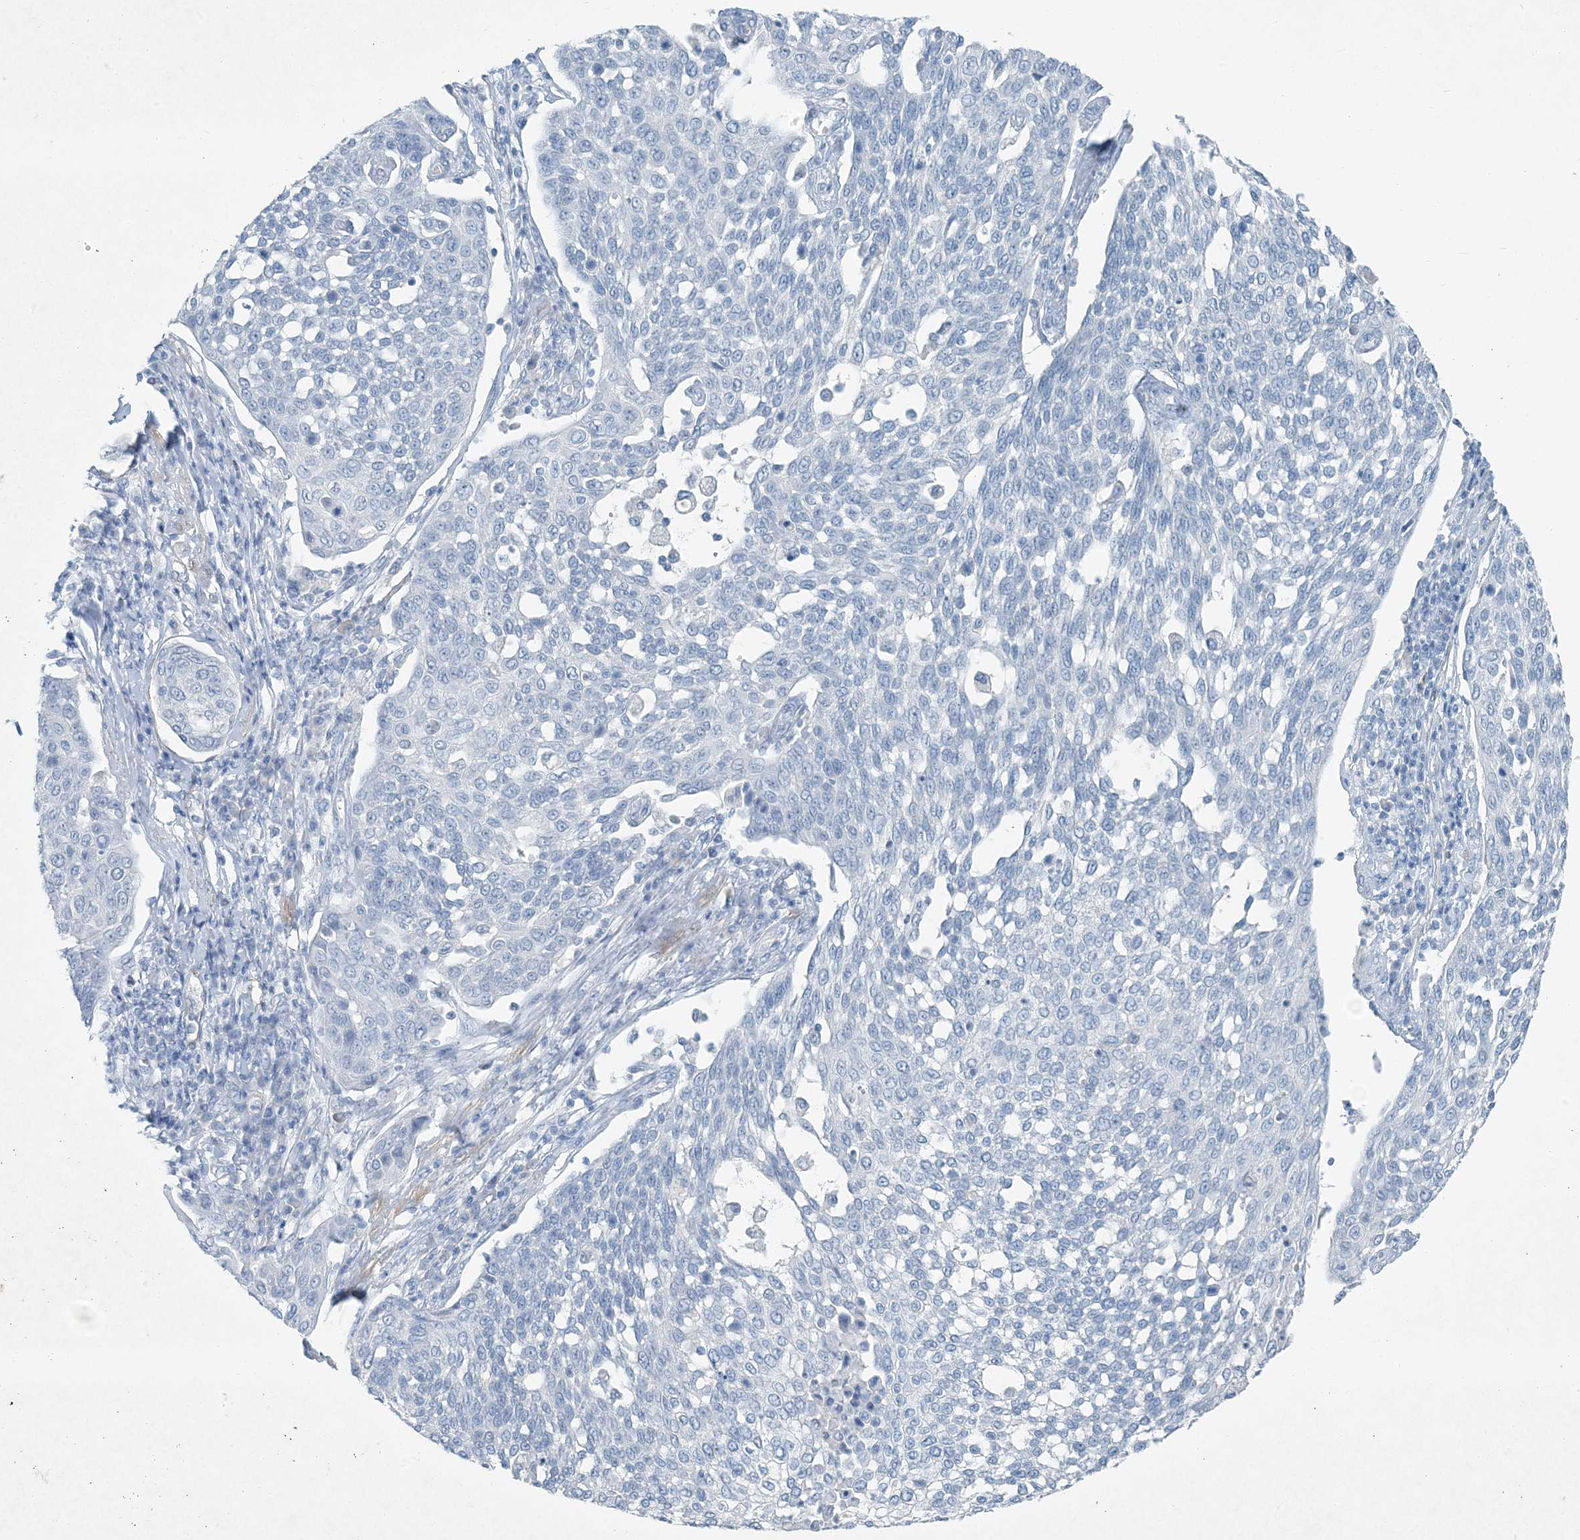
{"staining": {"intensity": "negative", "quantity": "none", "location": "none"}, "tissue": "cervical cancer", "cell_type": "Tumor cells", "image_type": "cancer", "snomed": [{"axis": "morphology", "description": "Squamous cell carcinoma, NOS"}, {"axis": "topography", "description": "Cervix"}], "caption": "DAB immunohistochemical staining of human cervical cancer shows no significant staining in tumor cells.", "gene": "PGM5", "patient": {"sex": "female", "age": 34}}